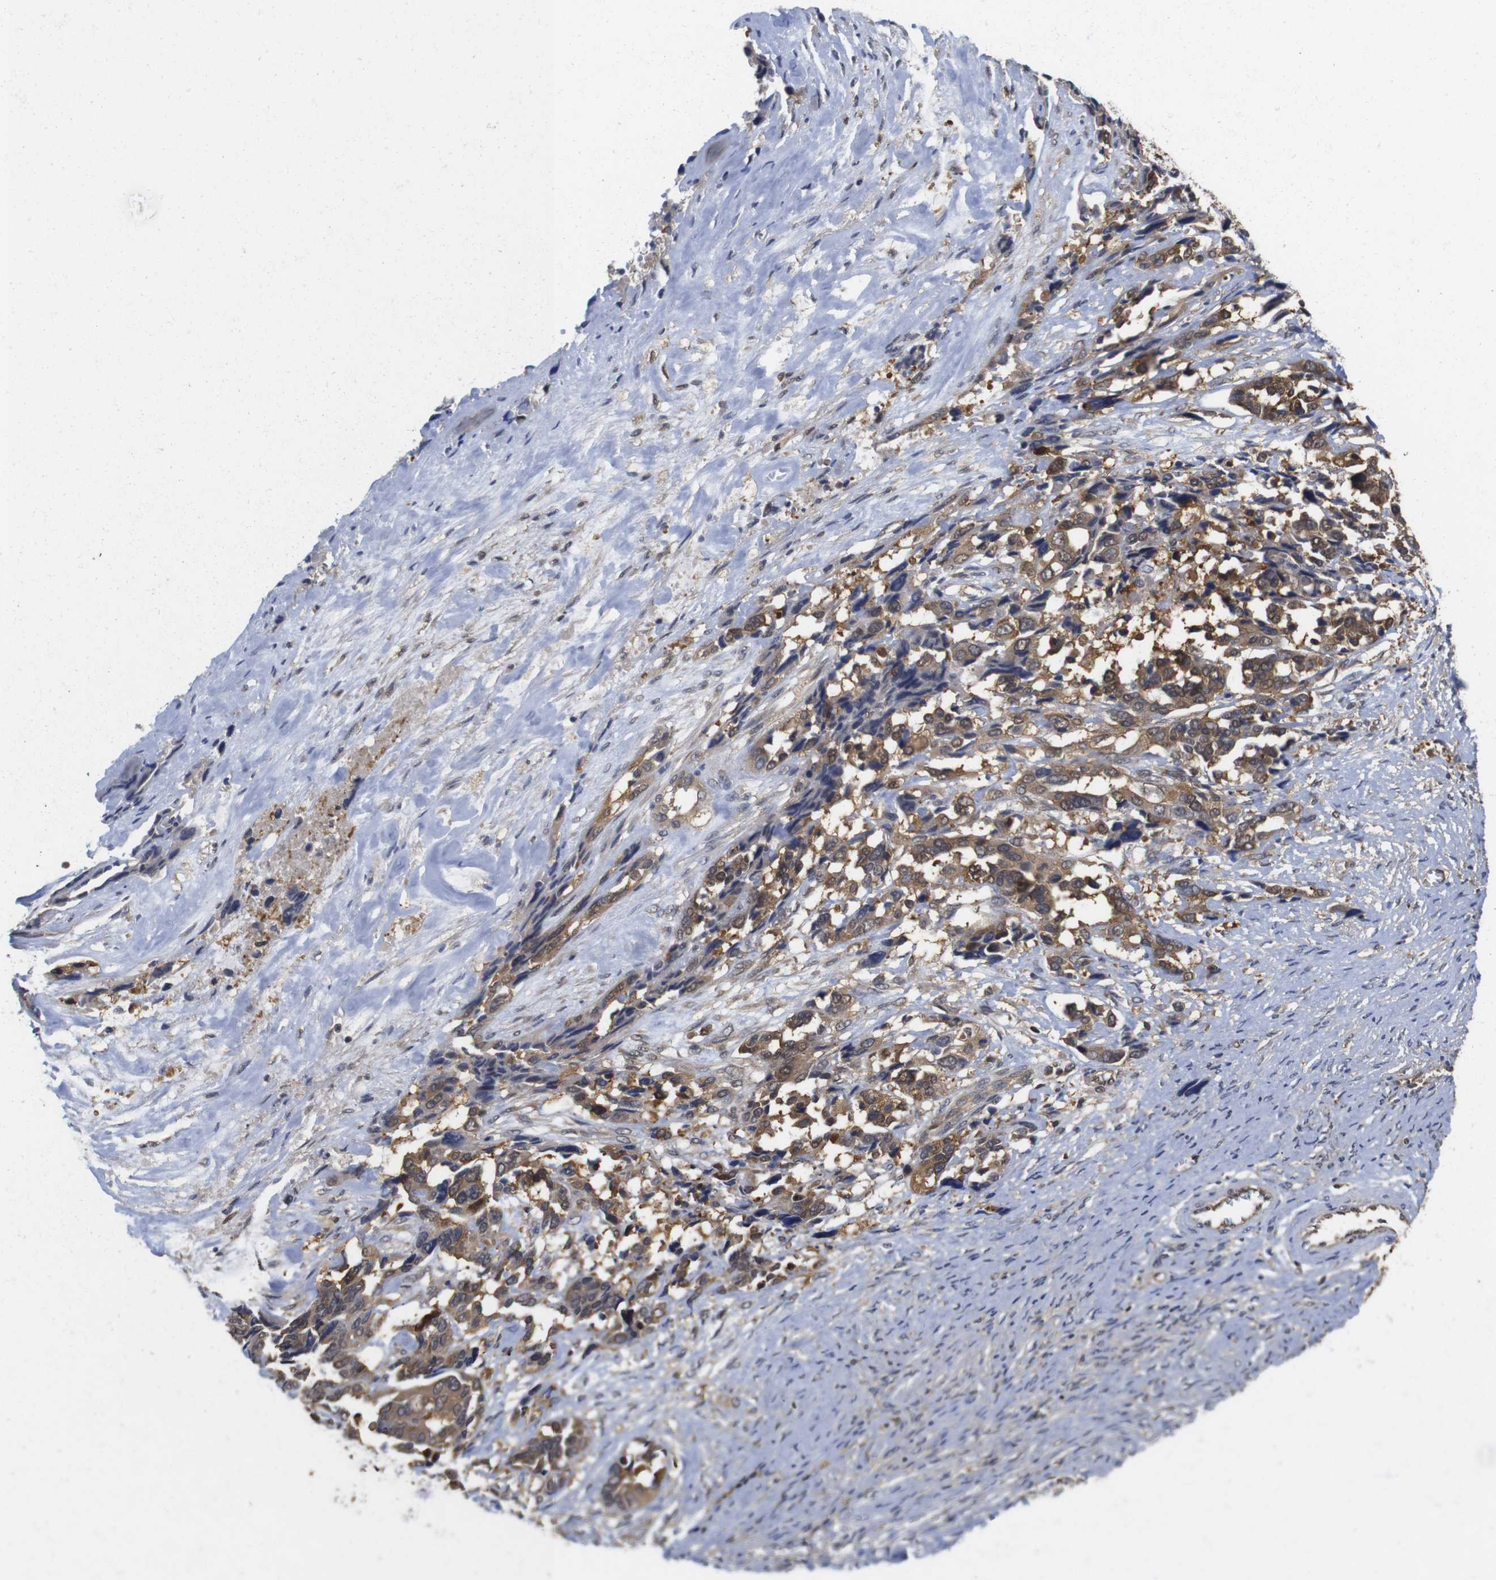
{"staining": {"intensity": "moderate", "quantity": ">75%", "location": "cytoplasmic/membranous"}, "tissue": "ovarian cancer", "cell_type": "Tumor cells", "image_type": "cancer", "snomed": [{"axis": "morphology", "description": "Cystadenocarcinoma, serous, NOS"}, {"axis": "topography", "description": "Ovary"}], "caption": "This is an image of IHC staining of ovarian cancer (serous cystadenocarcinoma), which shows moderate expression in the cytoplasmic/membranous of tumor cells.", "gene": "SUMO3", "patient": {"sex": "female", "age": 44}}